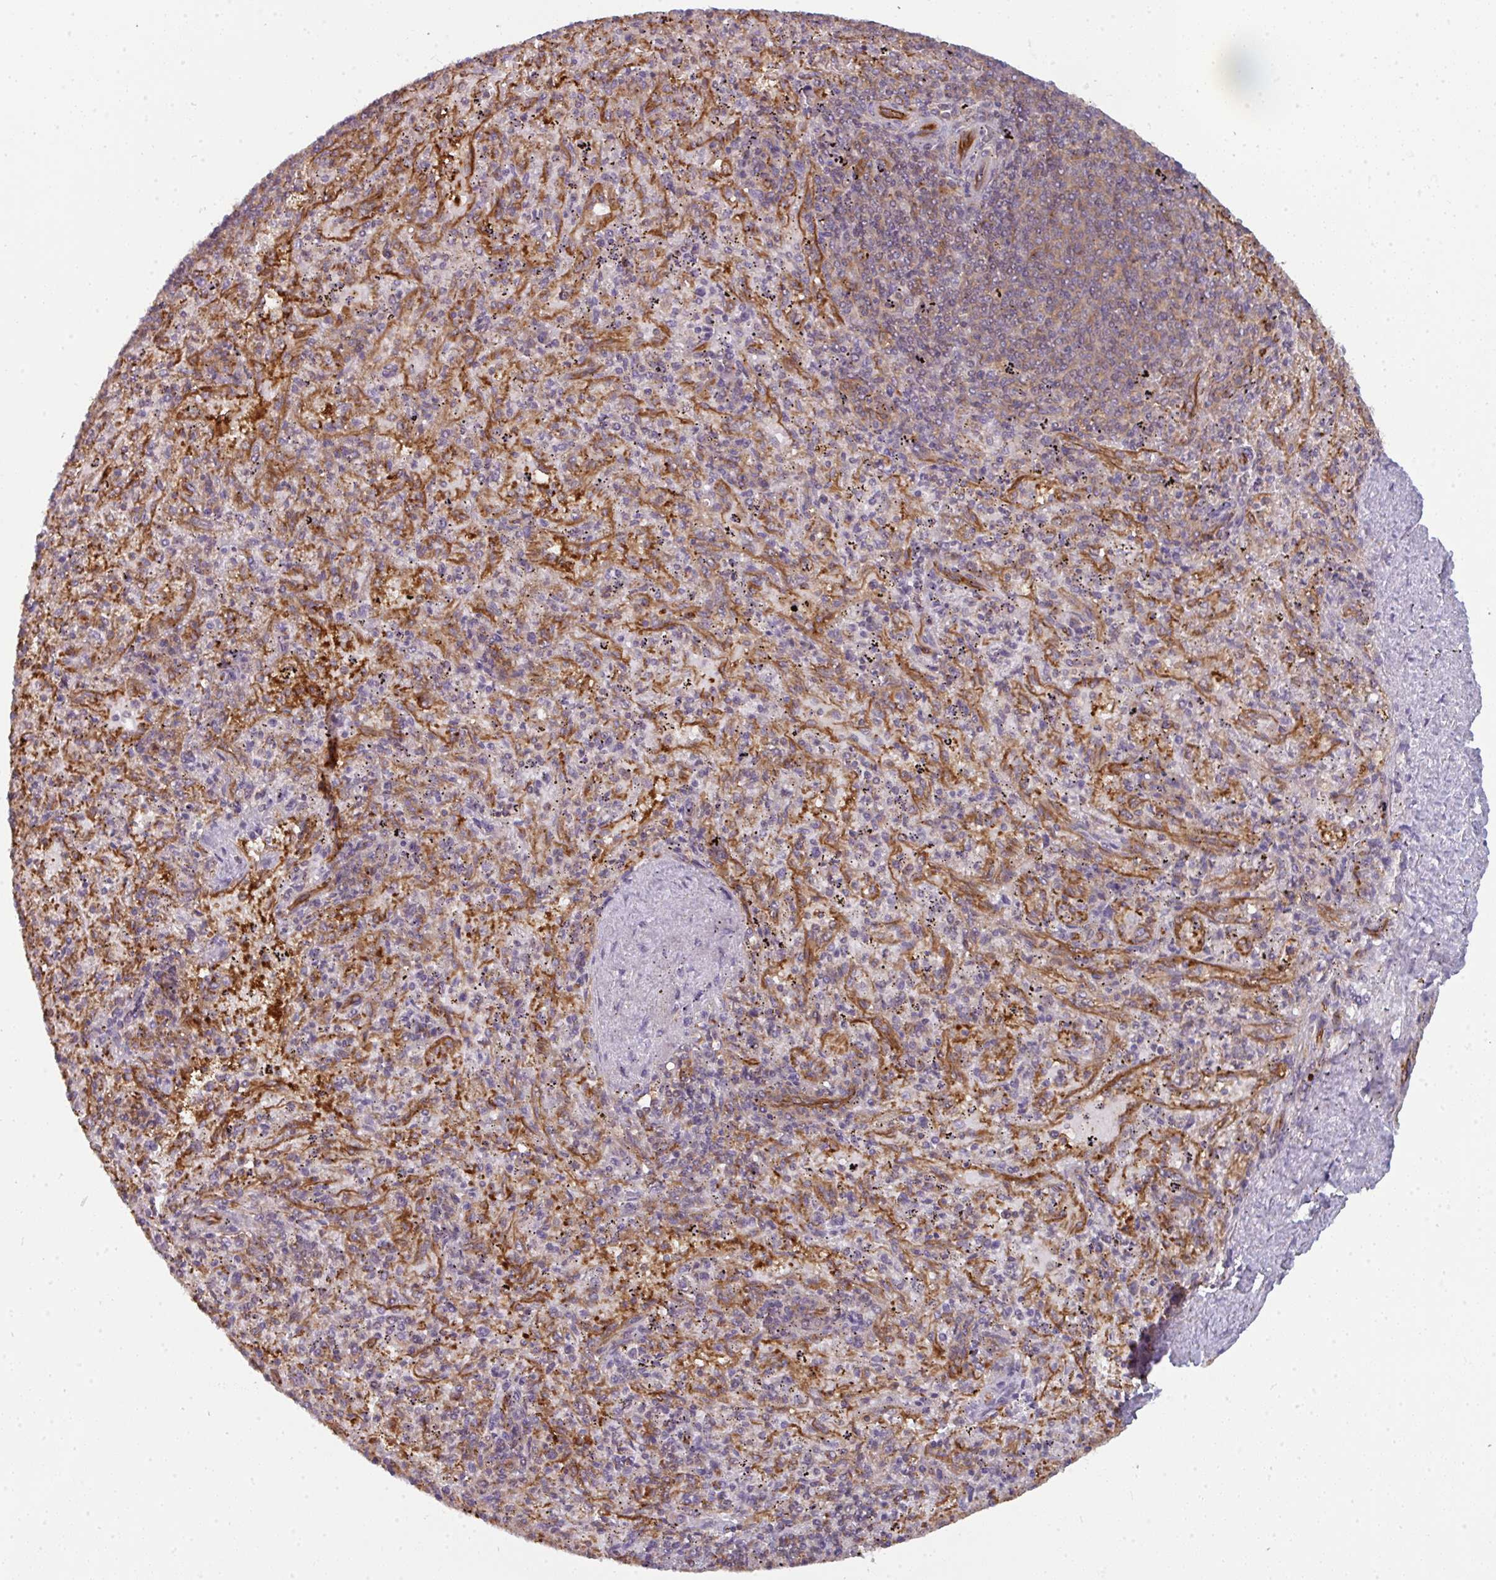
{"staining": {"intensity": "negative", "quantity": "none", "location": "none"}, "tissue": "spleen", "cell_type": "Cells in red pulp", "image_type": "normal", "snomed": [{"axis": "morphology", "description": "Normal tissue, NOS"}, {"axis": "topography", "description": "Spleen"}], "caption": "An immunohistochemistry (IHC) photomicrograph of benign spleen is shown. There is no staining in cells in red pulp of spleen.", "gene": "DYNC1I2", "patient": {"sex": "male", "age": 57}}